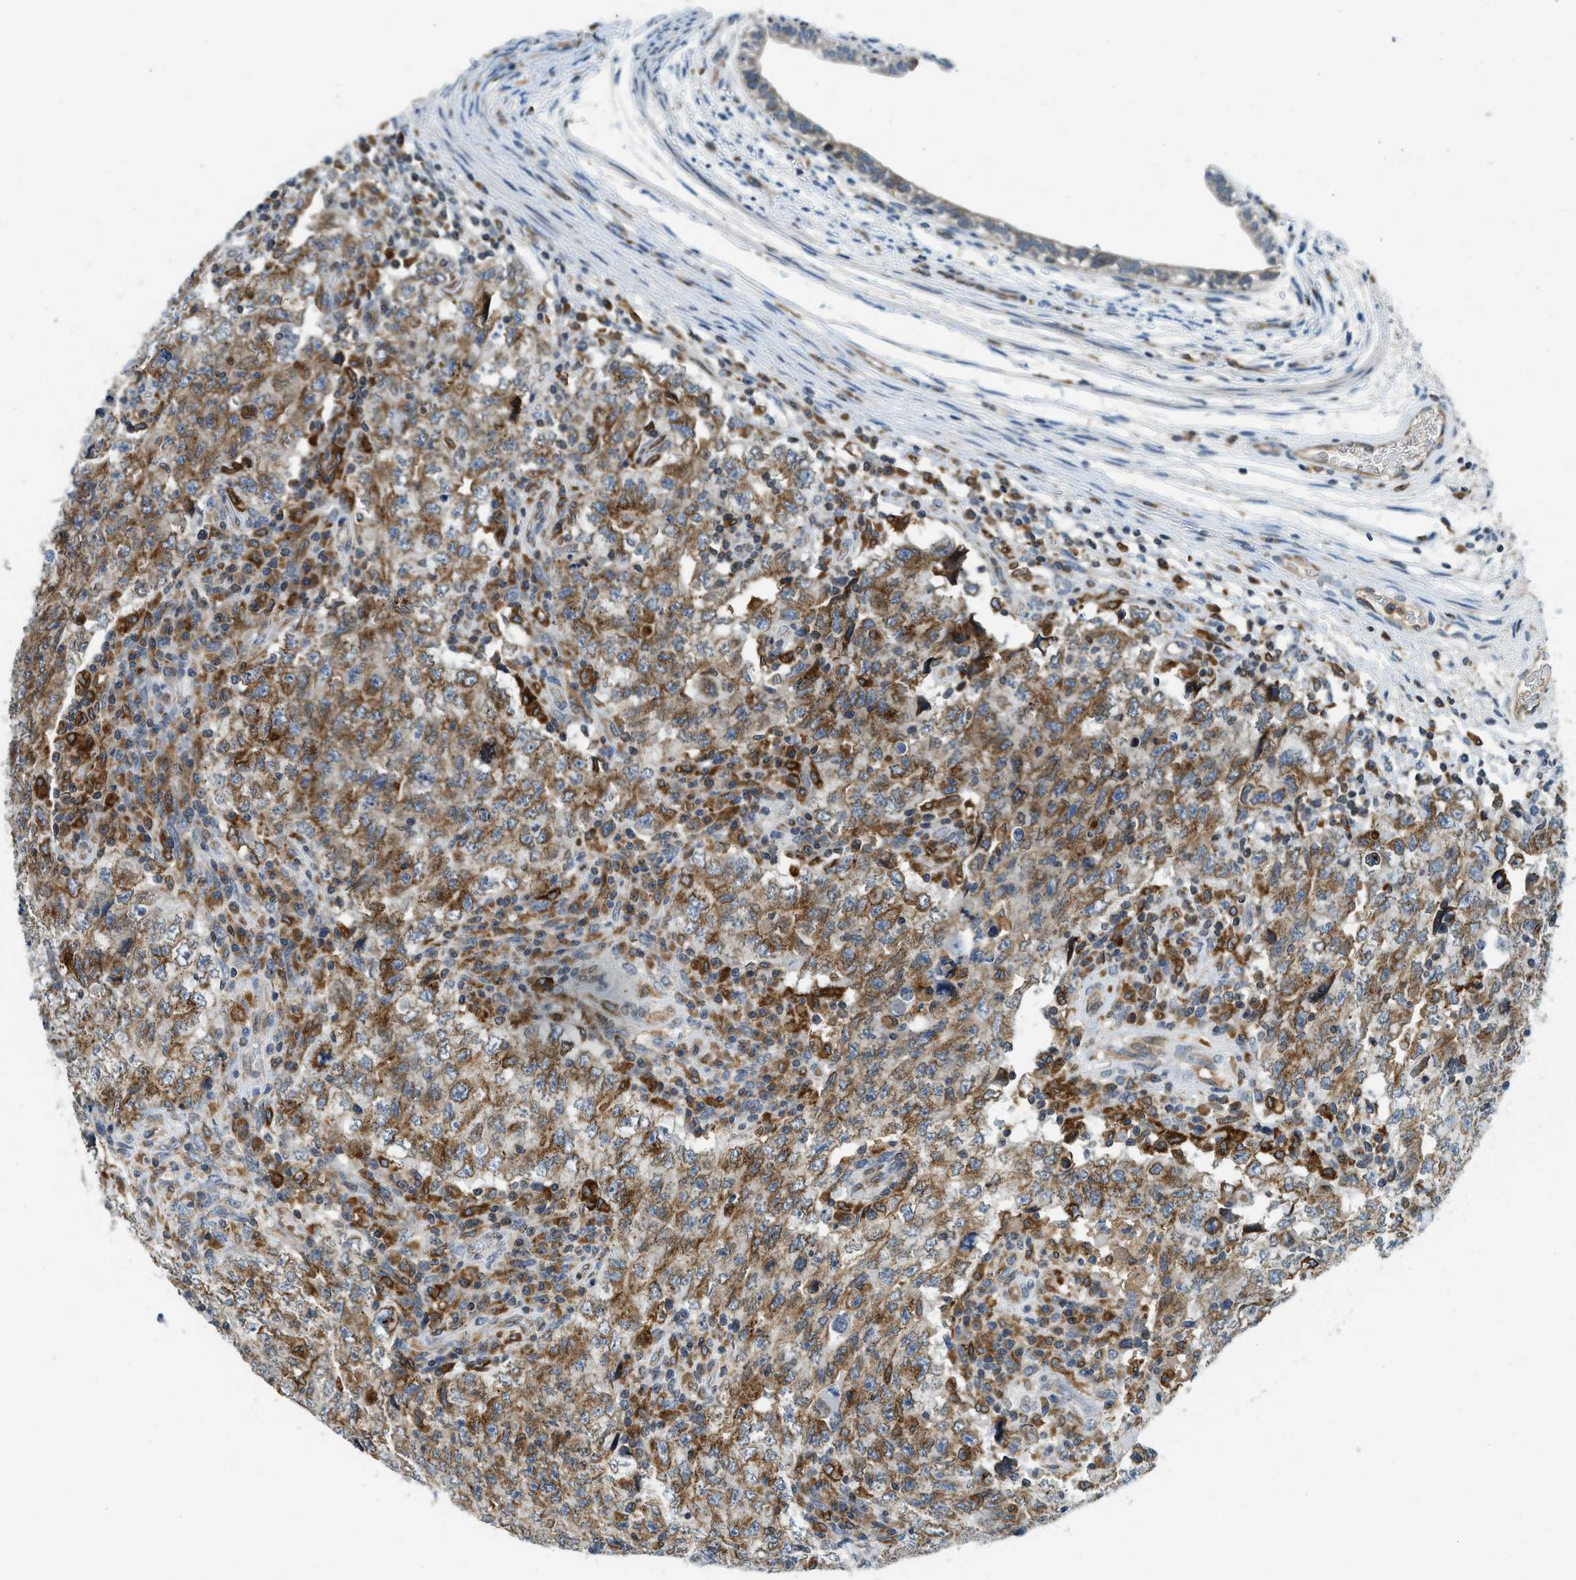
{"staining": {"intensity": "moderate", "quantity": ">75%", "location": "cytoplasmic/membranous"}, "tissue": "testis cancer", "cell_type": "Tumor cells", "image_type": "cancer", "snomed": [{"axis": "morphology", "description": "Carcinoma, Embryonal, NOS"}, {"axis": "topography", "description": "Testis"}], "caption": "High-power microscopy captured an immunohistochemistry (IHC) image of testis cancer (embryonal carcinoma), revealing moderate cytoplasmic/membranous staining in approximately >75% of tumor cells.", "gene": "BCAP31", "patient": {"sex": "male", "age": 26}}